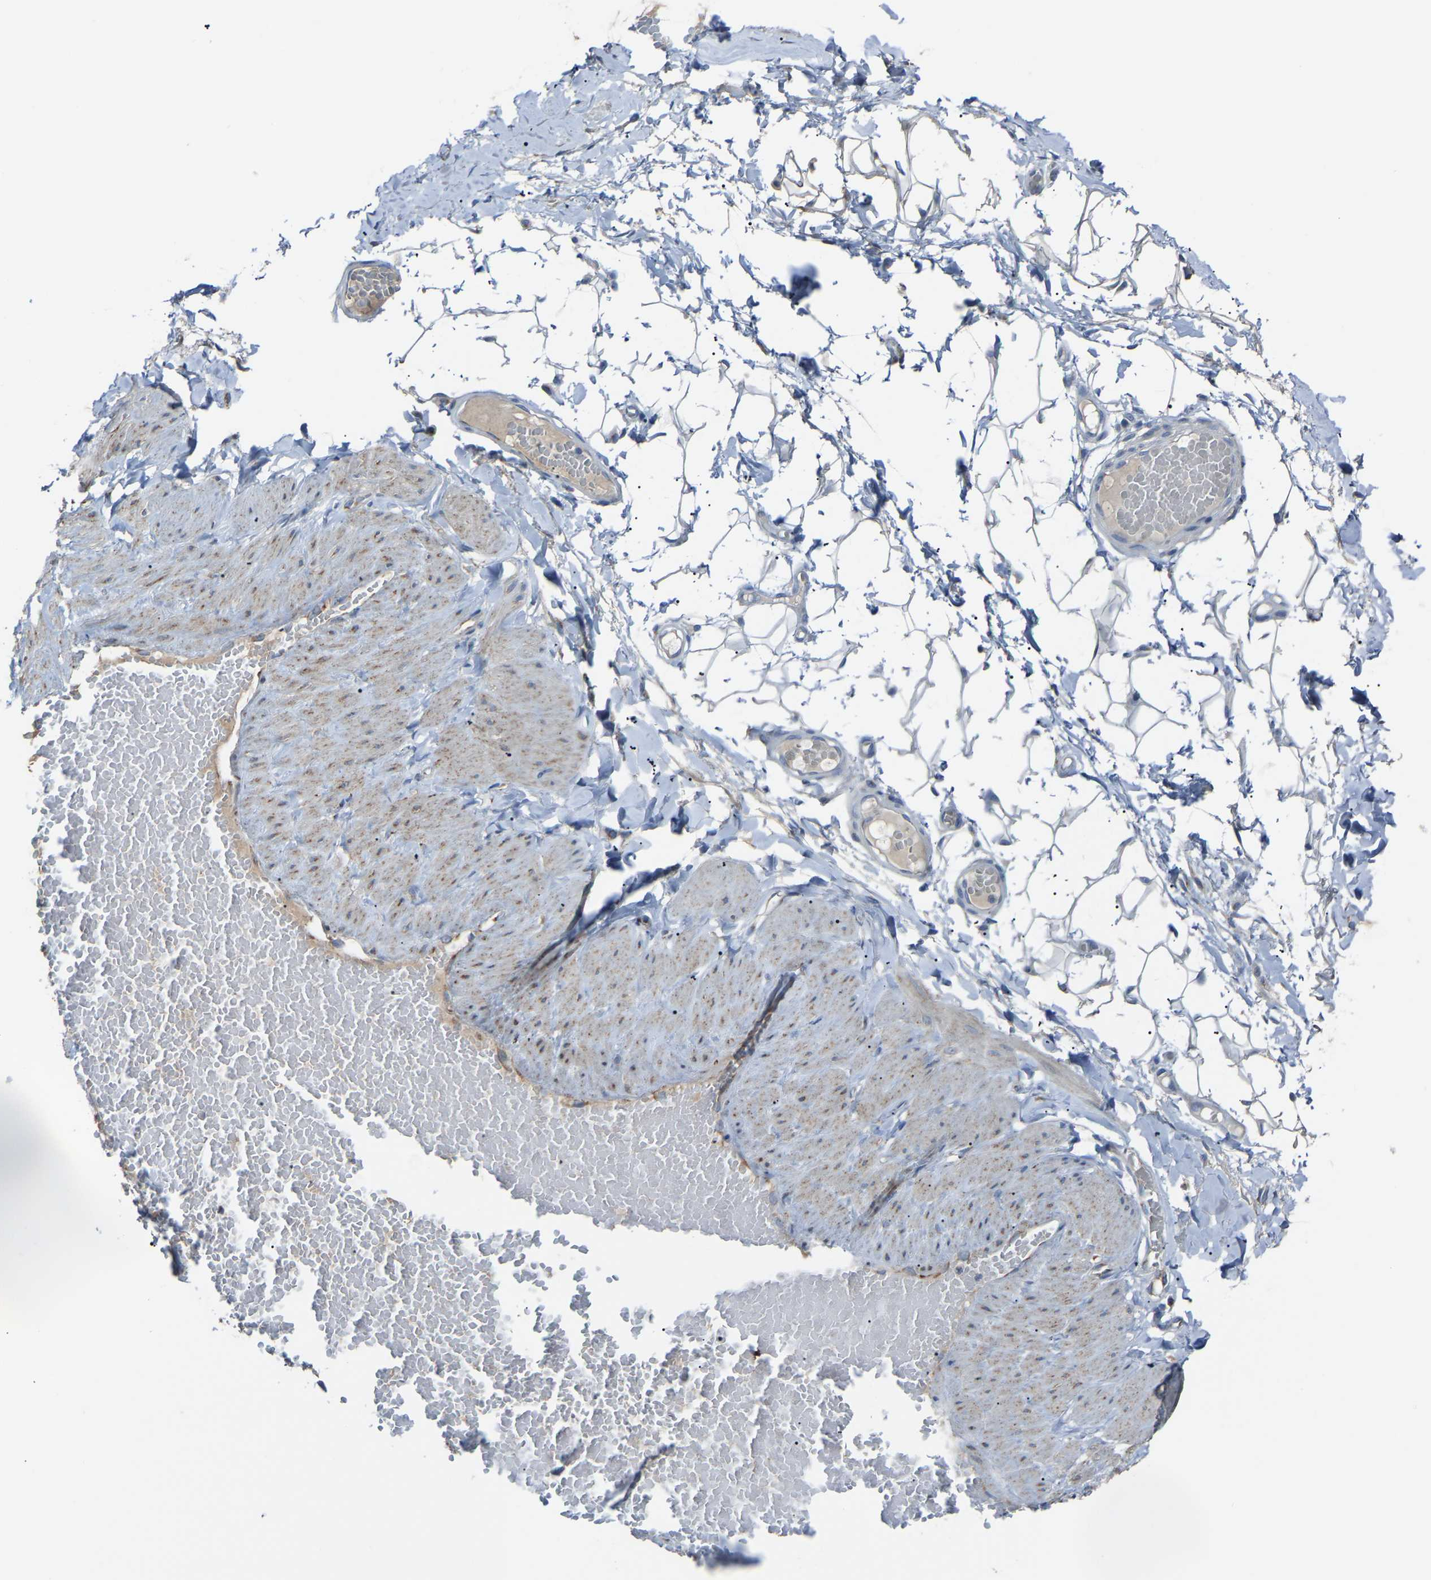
{"staining": {"intensity": "weak", "quantity": "25%-75%", "location": "cytoplasmic/membranous"}, "tissue": "adipose tissue", "cell_type": "Adipocytes", "image_type": "normal", "snomed": [{"axis": "morphology", "description": "Normal tissue, NOS"}, {"axis": "topography", "description": "Adipose tissue"}, {"axis": "topography", "description": "Vascular tissue"}, {"axis": "topography", "description": "Peripheral nerve tissue"}], "caption": "DAB immunohistochemical staining of benign human adipose tissue demonstrates weak cytoplasmic/membranous protein positivity in about 25%-75% of adipocytes.", "gene": "CANT1", "patient": {"sex": "male", "age": 25}}